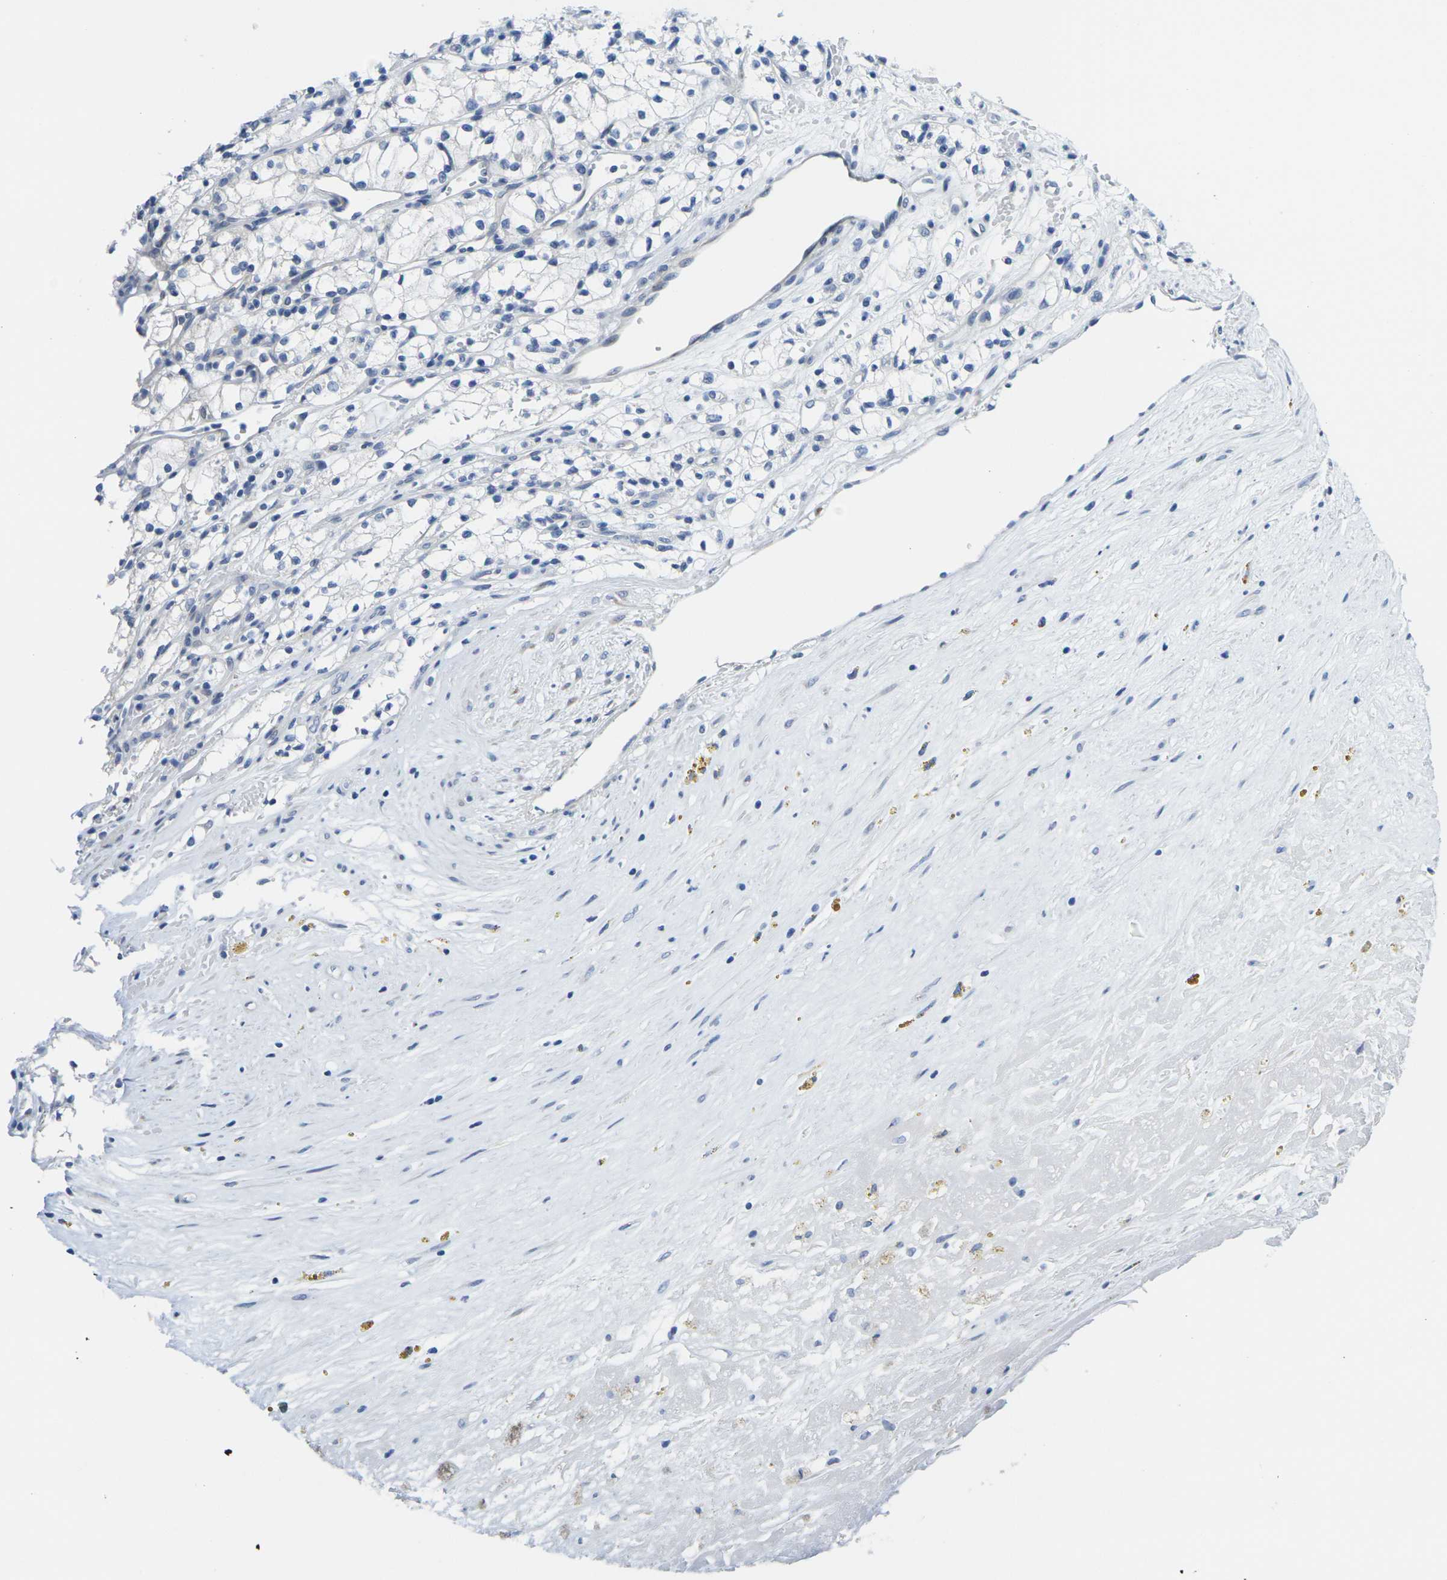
{"staining": {"intensity": "negative", "quantity": "none", "location": "none"}, "tissue": "renal cancer", "cell_type": "Tumor cells", "image_type": "cancer", "snomed": [{"axis": "morphology", "description": "Normal tissue, NOS"}, {"axis": "morphology", "description": "Adenocarcinoma, NOS"}, {"axis": "topography", "description": "Kidney"}], "caption": "Immunohistochemistry (IHC) of renal adenocarcinoma reveals no expression in tumor cells.", "gene": "CRK", "patient": {"sex": "male", "age": 59}}